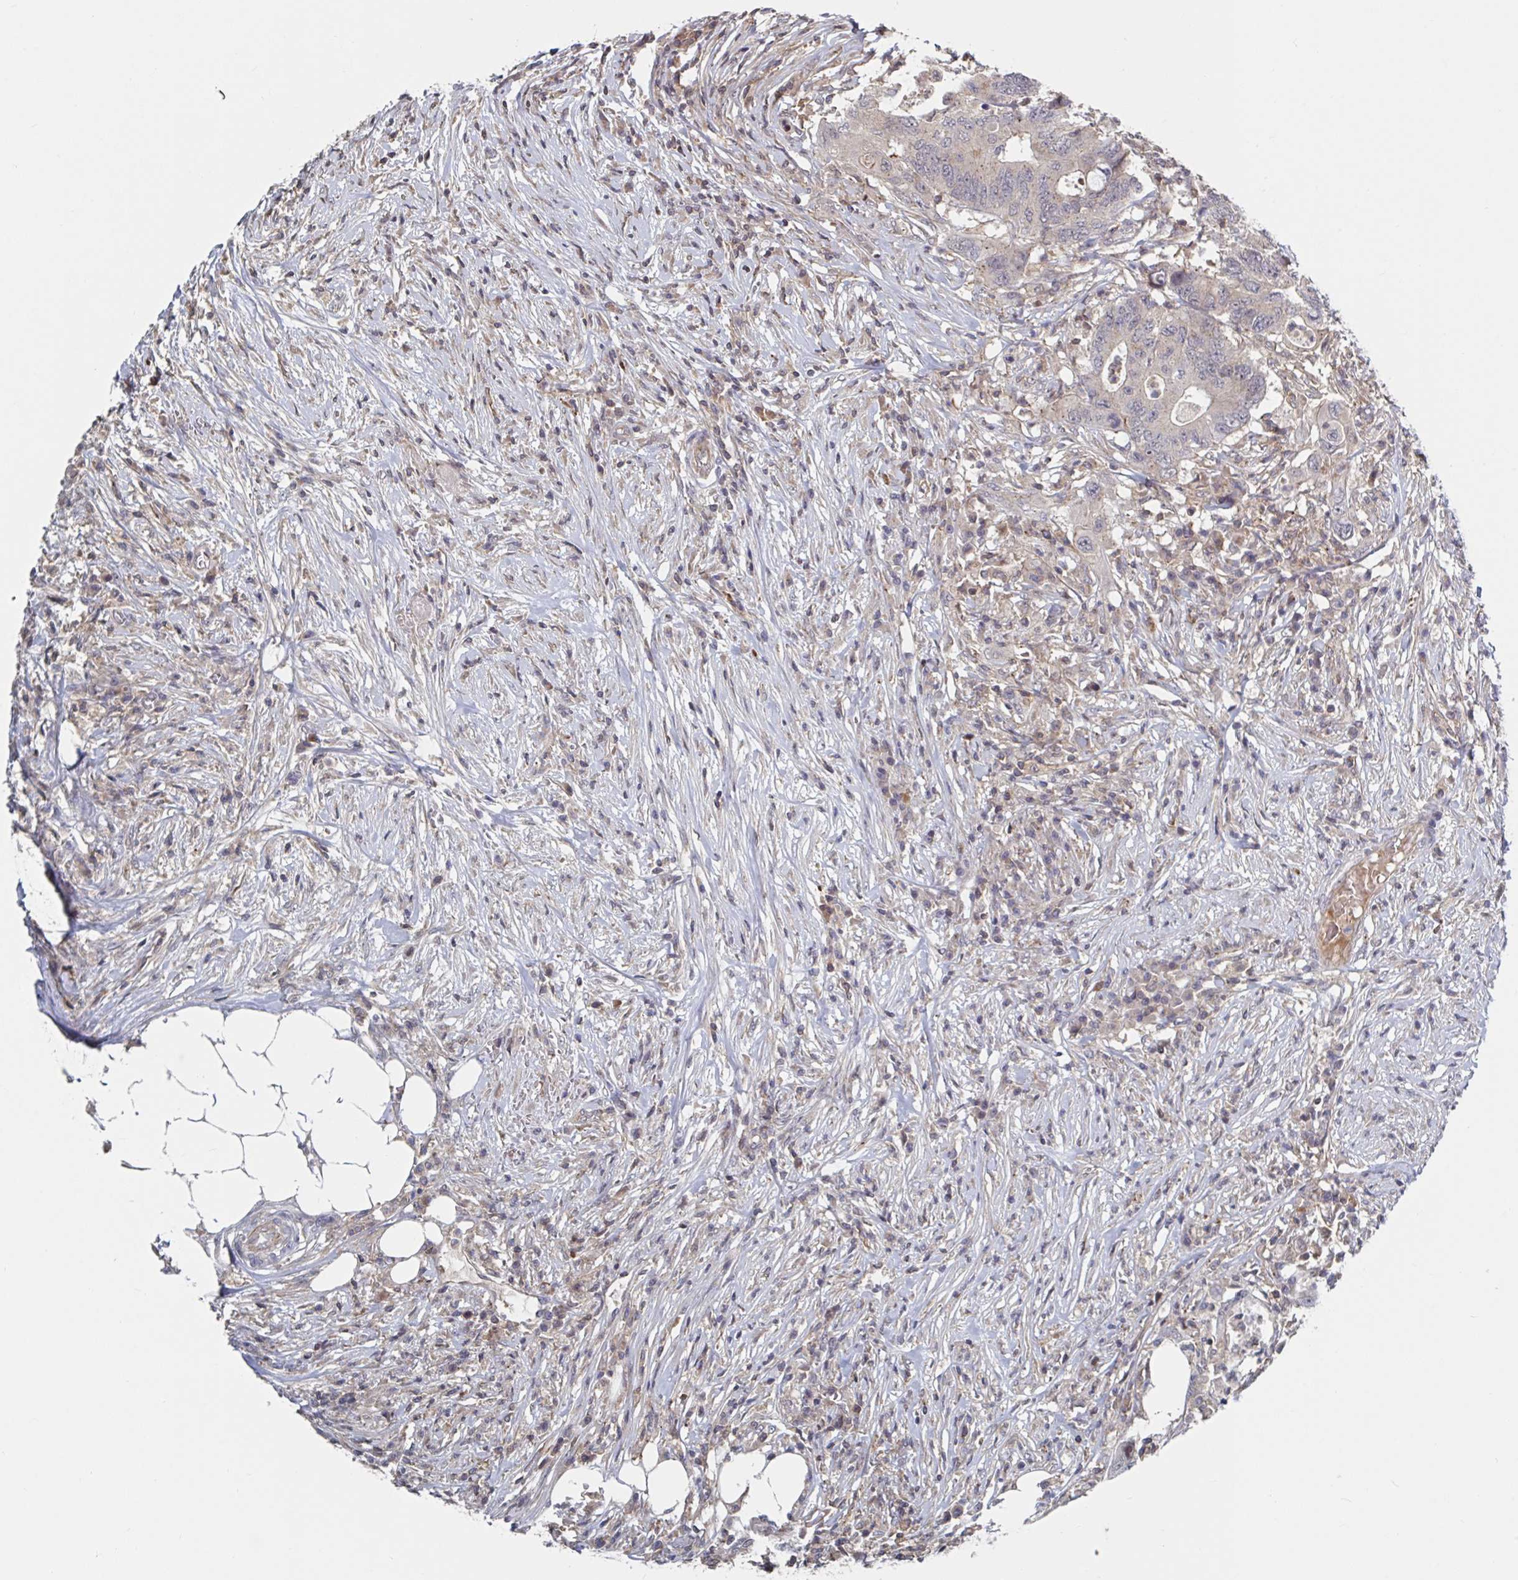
{"staining": {"intensity": "weak", "quantity": "<25%", "location": "cytoplasmic/membranous"}, "tissue": "colorectal cancer", "cell_type": "Tumor cells", "image_type": "cancer", "snomed": [{"axis": "morphology", "description": "Adenocarcinoma, NOS"}, {"axis": "topography", "description": "Colon"}], "caption": "The IHC image has no significant expression in tumor cells of colorectal cancer tissue.", "gene": "DHRS12", "patient": {"sex": "male", "age": 71}}